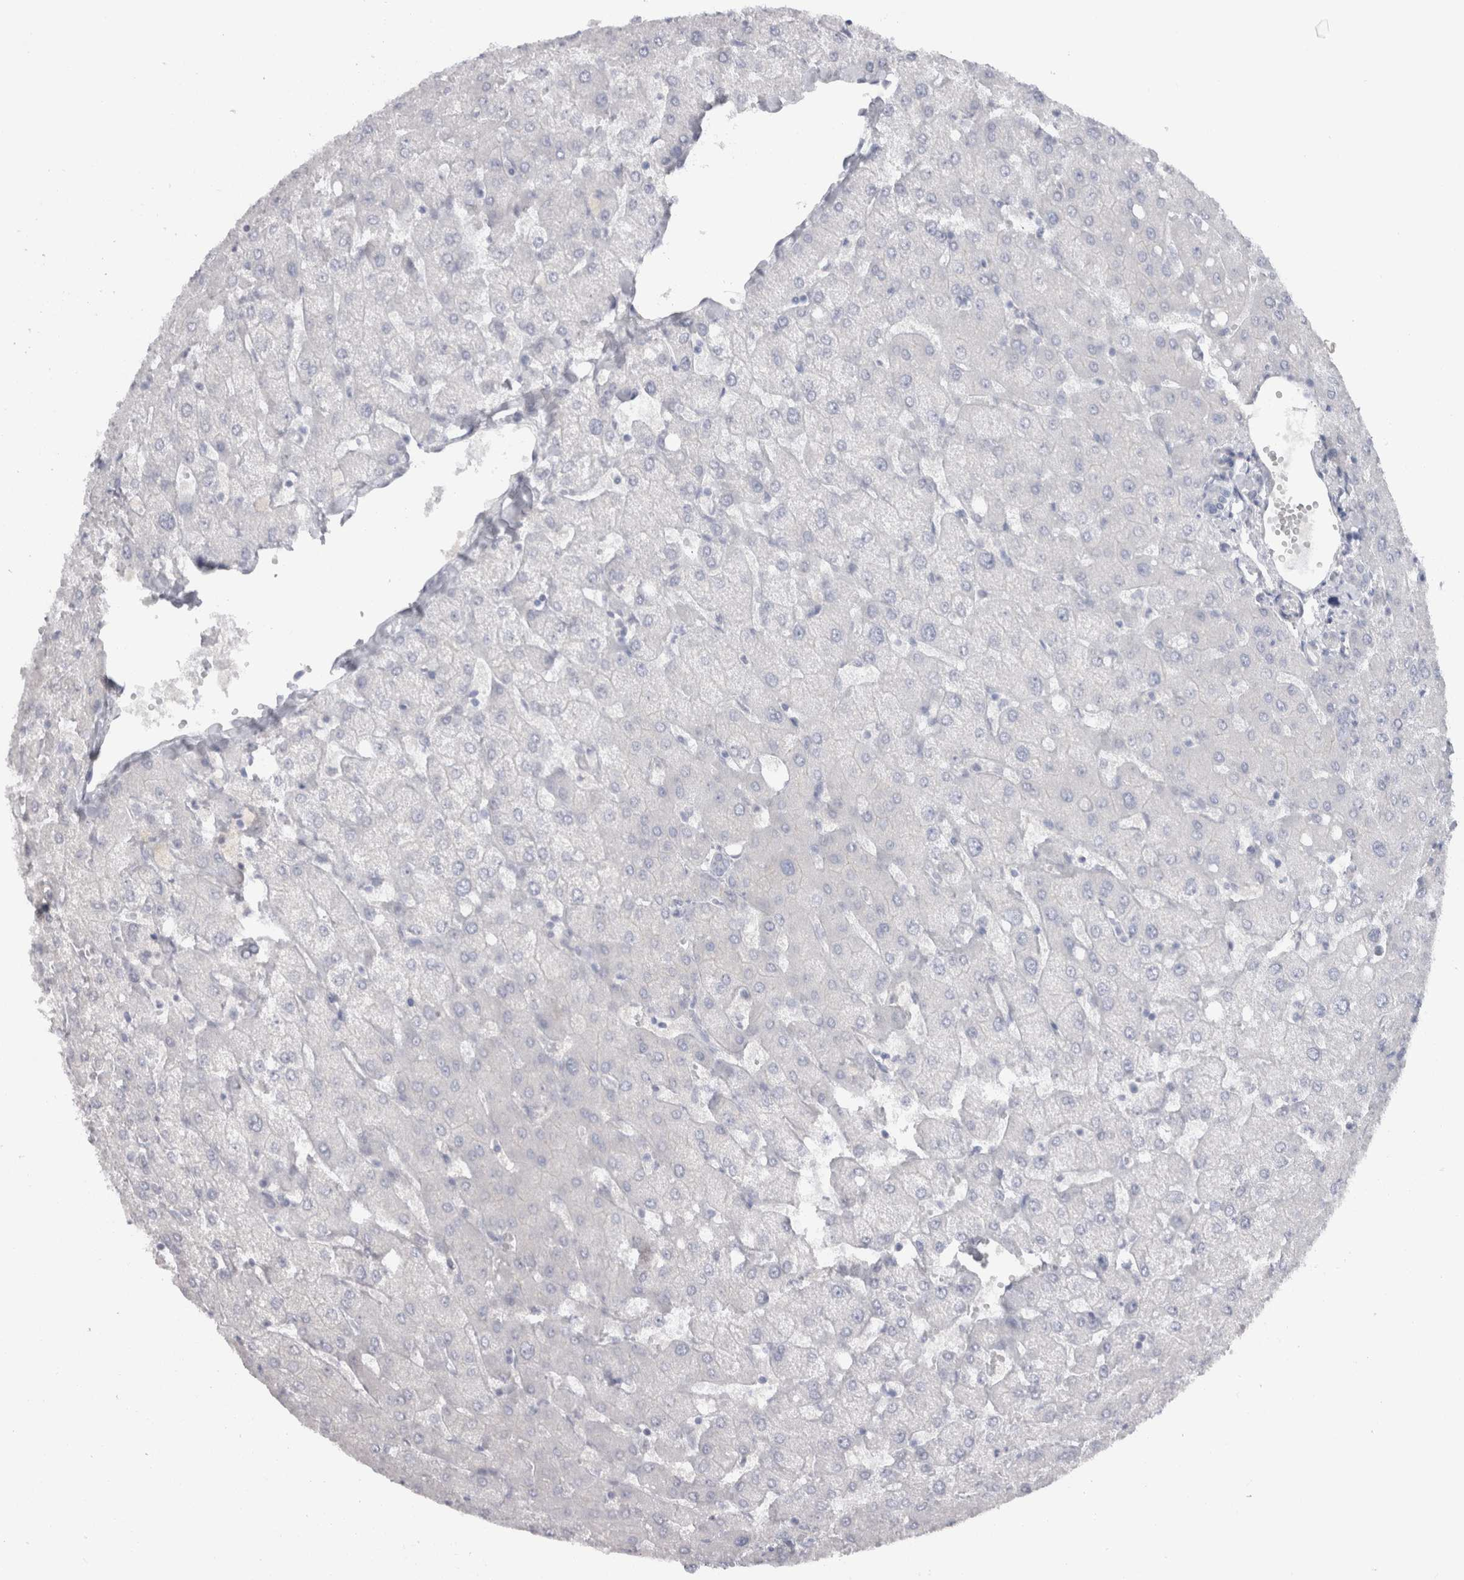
{"staining": {"intensity": "negative", "quantity": "none", "location": "none"}, "tissue": "liver", "cell_type": "Cholangiocytes", "image_type": "normal", "snomed": [{"axis": "morphology", "description": "Normal tissue, NOS"}, {"axis": "topography", "description": "Liver"}], "caption": "This is a image of immunohistochemistry staining of unremarkable liver, which shows no expression in cholangiocytes.", "gene": "CDH17", "patient": {"sex": "female", "age": 54}}